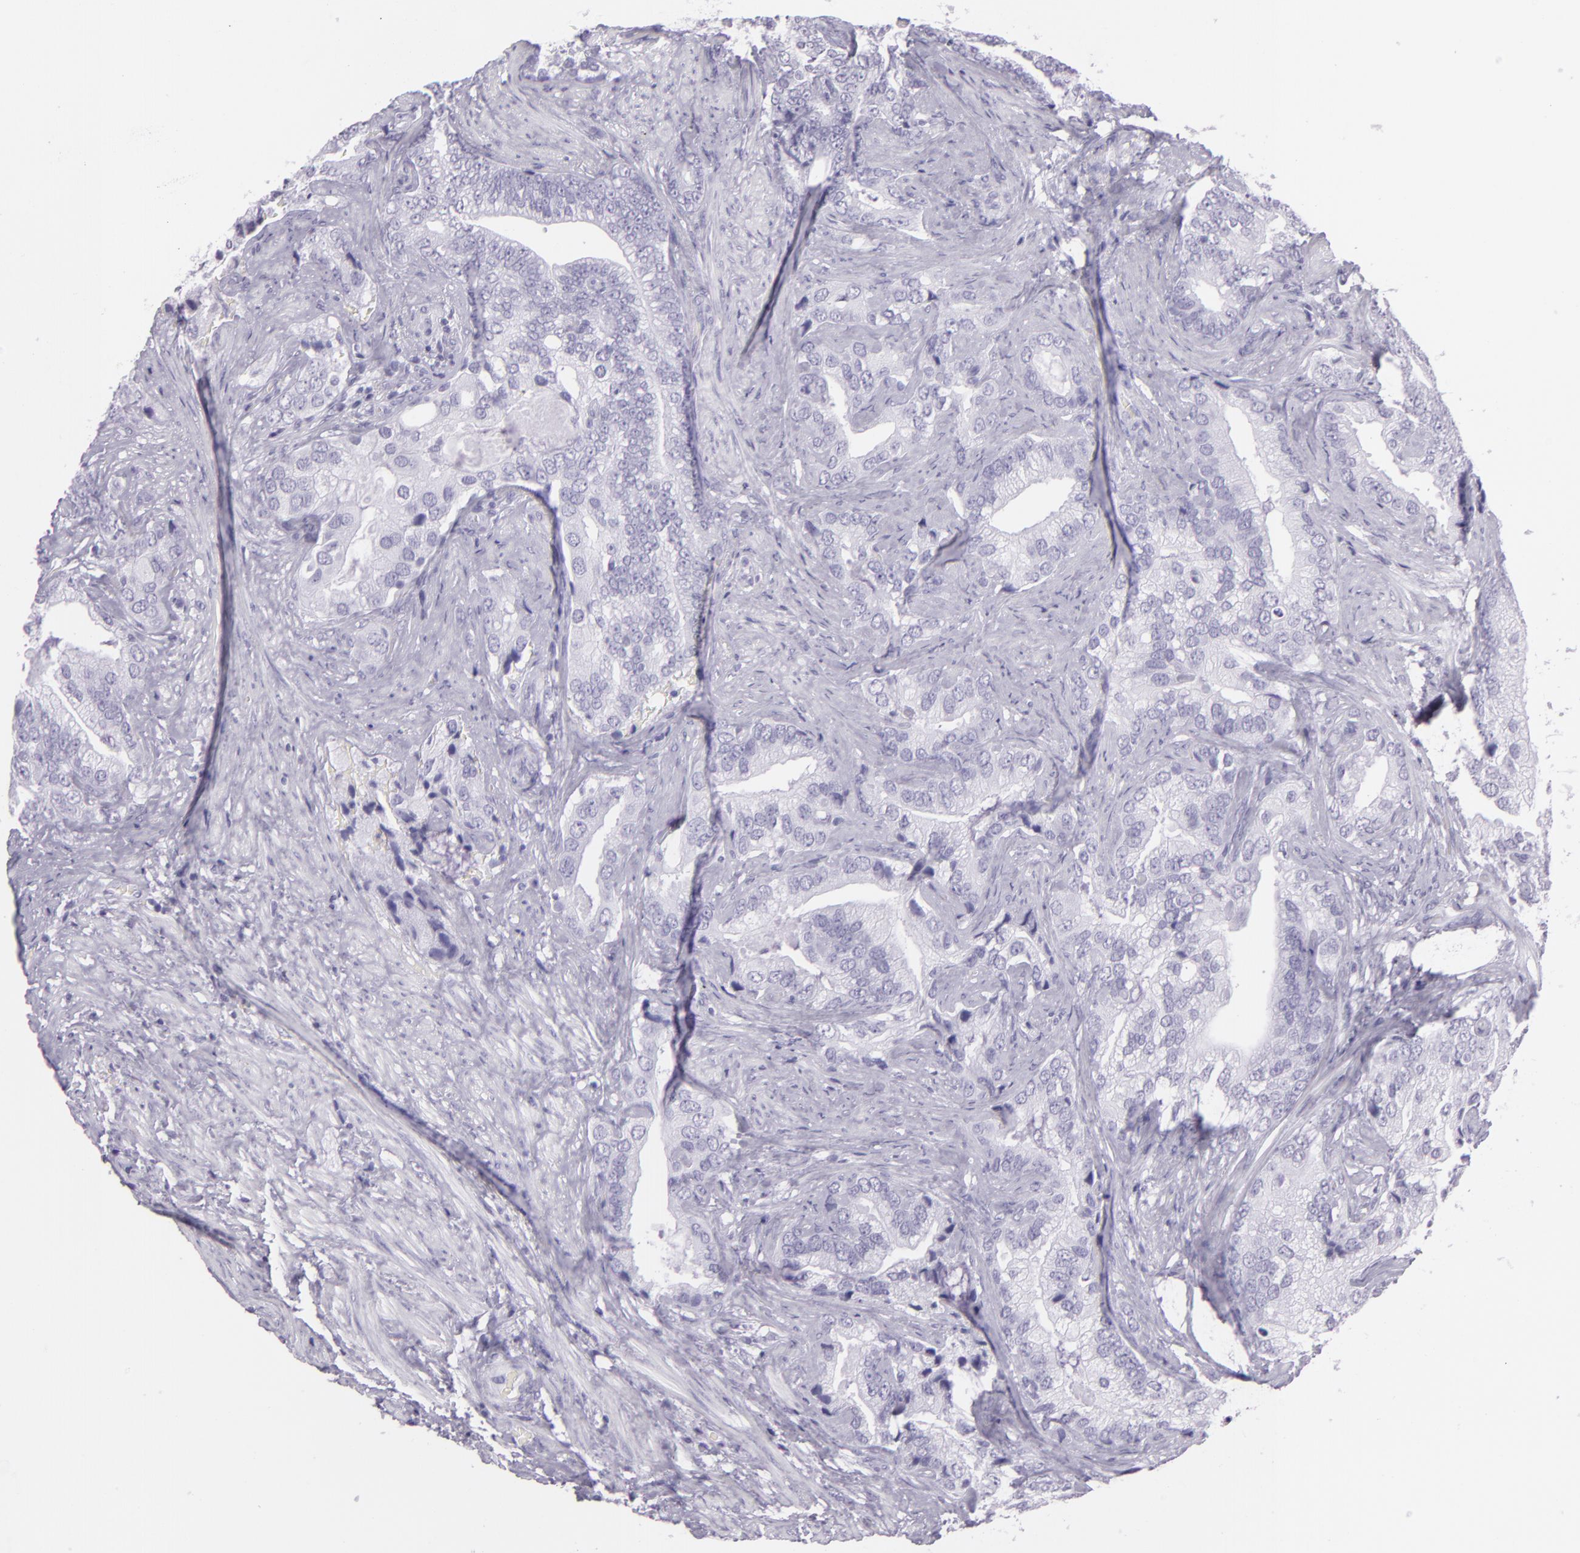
{"staining": {"intensity": "negative", "quantity": "none", "location": "none"}, "tissue": "prostate cancer", "cell_type": "Tumor cells", "image_type": "cancer", "snomed": [{"axis": "morphology", "description": "Adenocarcinoma, Low grade"}, {"axis": "topography", "description": "Prostate"}], "caption": "Immunohistochemistry micrograph of human prostate cancer (low-grade adenocarcinoma) stained for a protein (brown), which exhibits no positivity in tumor cells. (DAB IHC, high magnification).", "gene": "MUC6", "patient": {"sex": "male", "age": 71}}